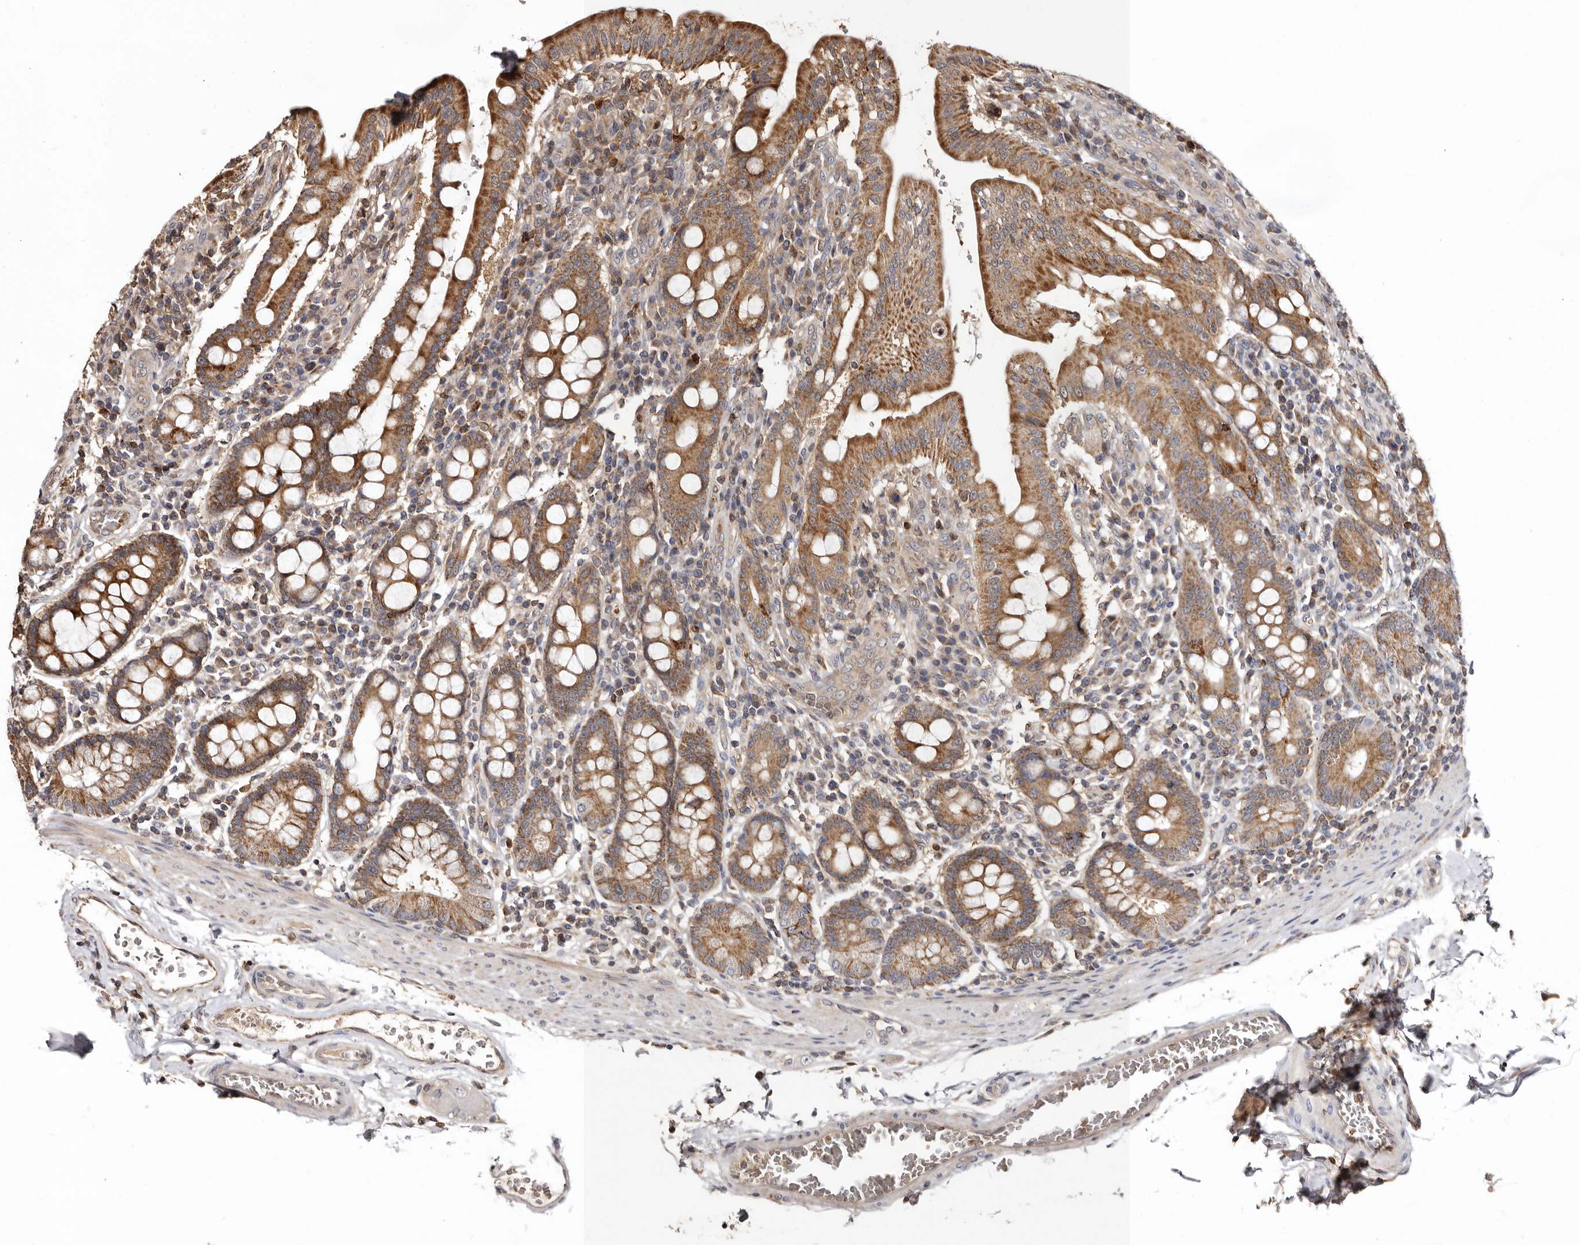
{"staining": {"intensity": "strong", "quantity": ">75%", "location": "cytoplasmic/membranous"}, "tissue": "duodenum", "cell_type": "Glandular cells", "image_type": "normal", "snomed": [{"axis": "morphology", "description": "Normal tissue, NOS"}, {"axis": "morphology", "description": "Adenocarcinoma, NOS"}, {"axis": "topography", "description": "Pancreas"}, {"axis": "topography", "description": "Duodenum"}], "caption": "Immunohistochemistry of unremarkable duodenum shows high levels of strong cytoplasmic/membranous expression in about >75% of glandular cells. (IHC, brightfield microscopy, high magnification).", "gene": "BAX", "patient": {"sex": "male", "age": 50}}